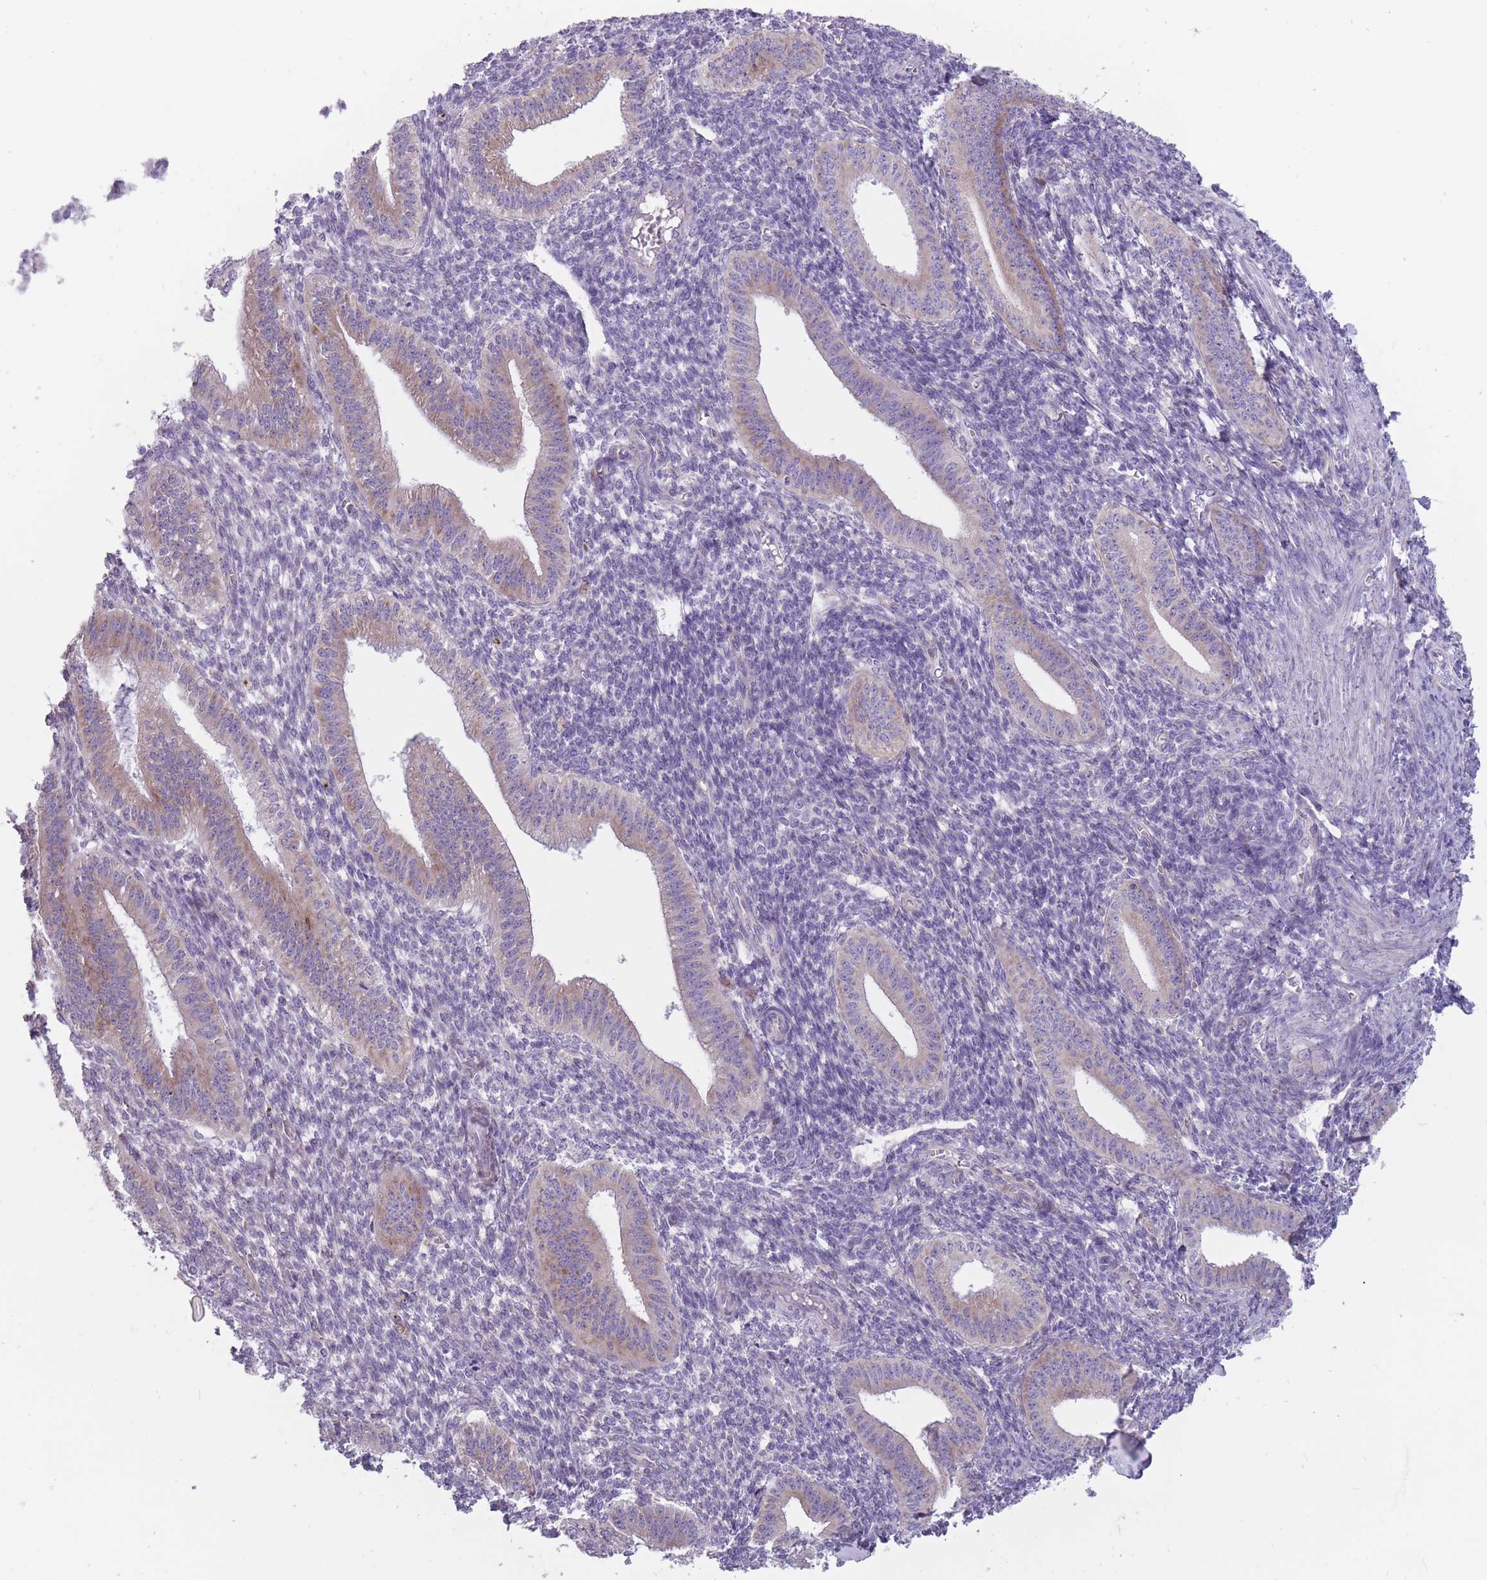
{"staining": {"intensity": "negative", "quantity": "none", "location": "none"}, "tissue": "endometrium", "cell_type": "Cells in endometrial stroma", "image_type": "normal", "snomed": [{"axis": "morphology", "description": "Normal tissue, NOS"}, {"axis": "topography", "description": "Endometrium"}], "caption": "DAB immunohistochemical staining of unremarkable endometrium displays no significant staining in cells in endometrial stroma.", "gene": "RPL18", "patient": {"sex": "female", "age": 34}}